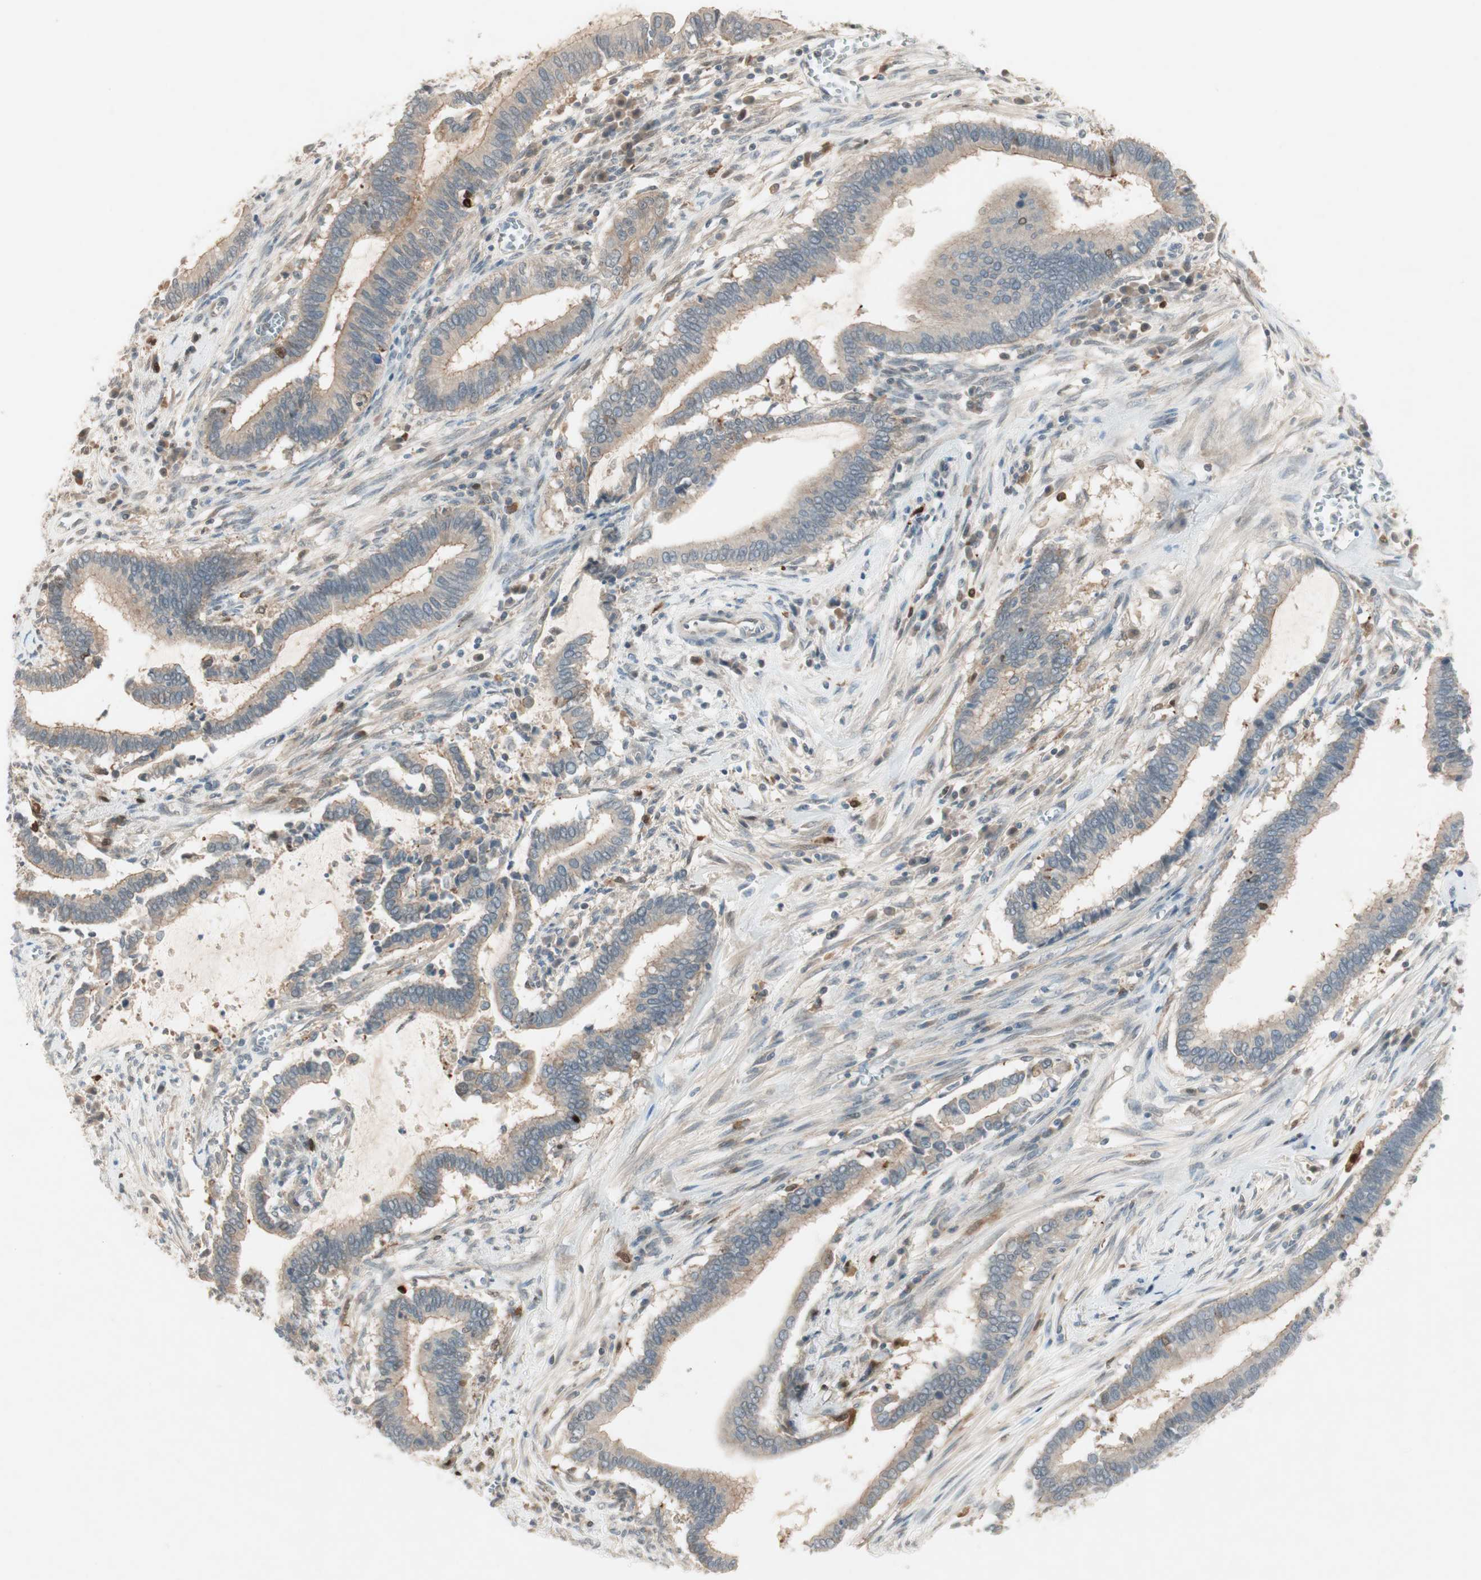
{"staining": {"intensity": "moderate", "quantity": ">75%", "location": "cytoplasmic/membranous"}, "tissue": "cervical cancer", "cell_type": "Tumor cells", "image_type": "cancer", "snomed": [{"axis": "morphology", "description": "Adenocarcinoma, NOS"}, {"axis": "topography", "description": "Cervix"}], "caption": "DAB immunohistochemical staining of cervical cancer displays moderate cytoplasmic/membranous protein staining in about >75% of tumor cells.", "gene": "RTL6", "patient": {"sex": "female", "age": 44}}